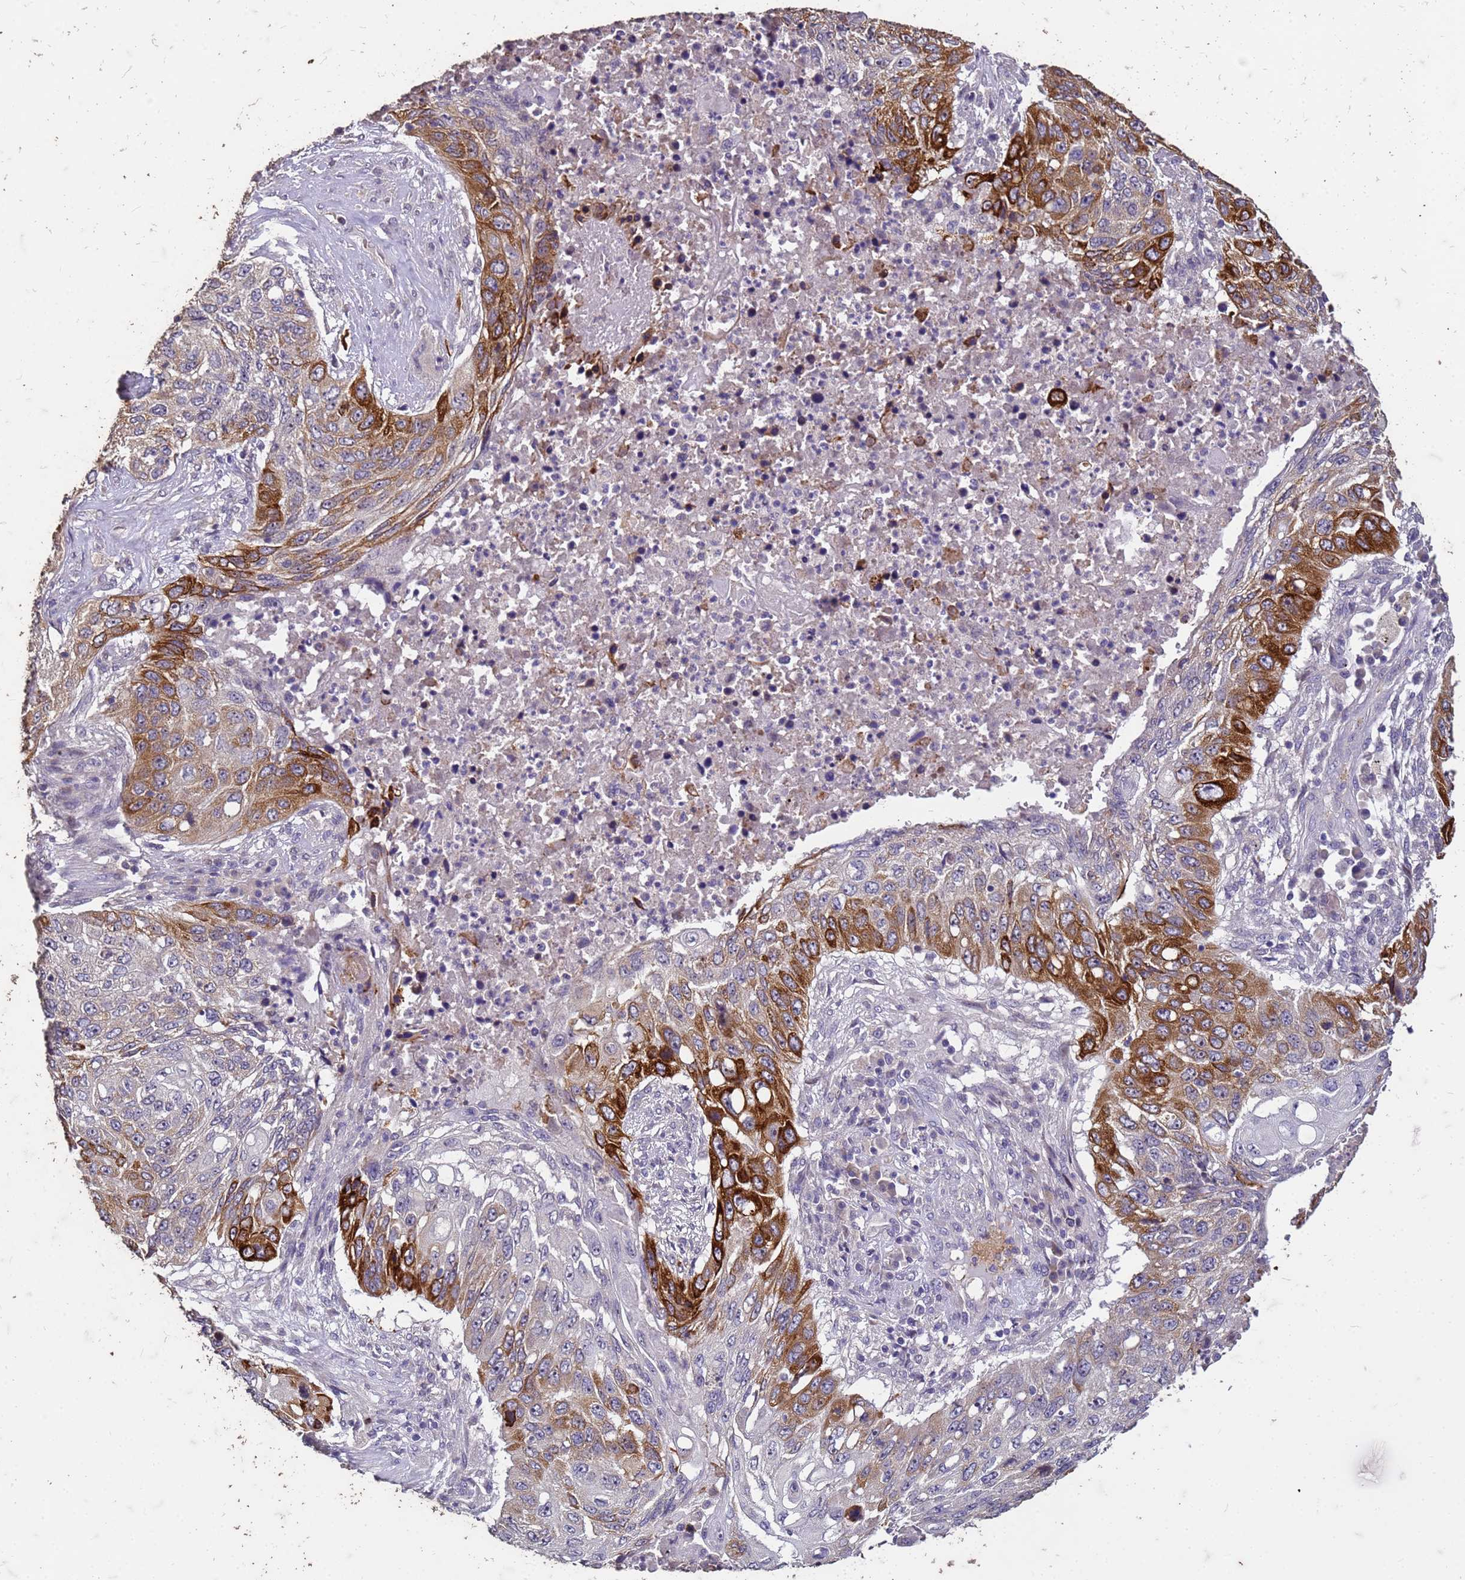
{"staining": {"intensity": "strong", "quantity": "25%-75%", "location": "cytoplasmic/membranous"}, "tissue": "lung cancer", "cell_type": "Tumor cells", "image_type": "cancer", "snomed": [{"axis": "morphology", "description": "Squamous cell carcinoma, NOS"}, {"axis": "topography", "description": "Lung"}], "caption": "The histopathology image demonstrates staining of squamous cell carcinoma (lung), revealing strong cytoplasmic/membranous protein expression (brown color) within tumor cells.", "gene": "FAM184B", "patient": {"sex": "female", "age": 63}}